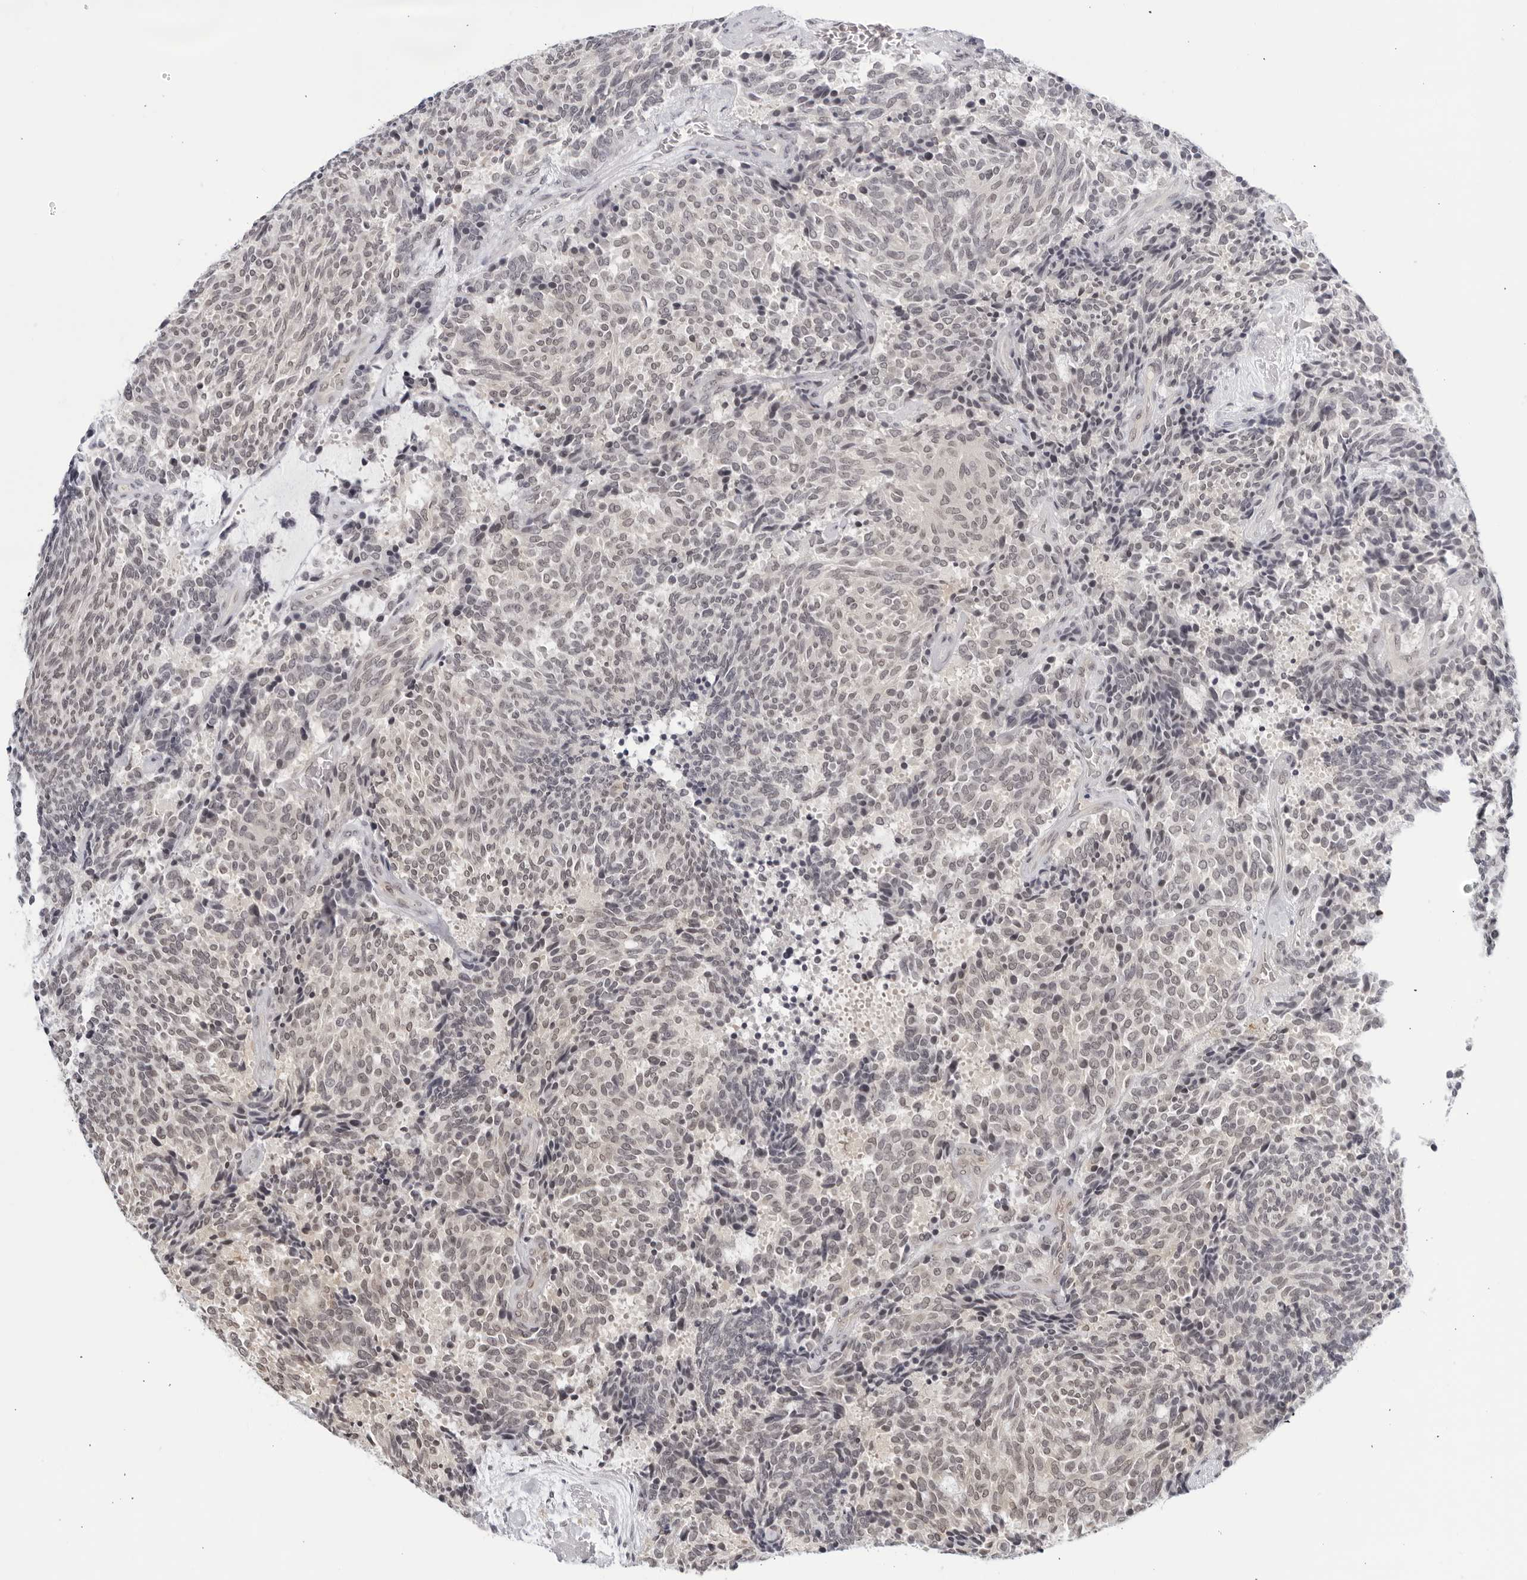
{"staining": {"intensity": "weak", "quantity": "25%-75%", "location": "nuclear"}, "tissue": "carcinoid", "cell_type": "Tumor cells", "image_type": "cancer", "snomed": [{"axis": "morphology", "description": "Carcinoid, malignant, NOS"}, {"axis": "topography", "description": "Pancreas"}], "caption": "Carcinoid (malignant) stained for a protein (brown) shows weak nuclear positive staining in about 25%-75% of tumor cells.", "gene": "CC2D1B", "patient": {"sex": "female", "age": 54}}